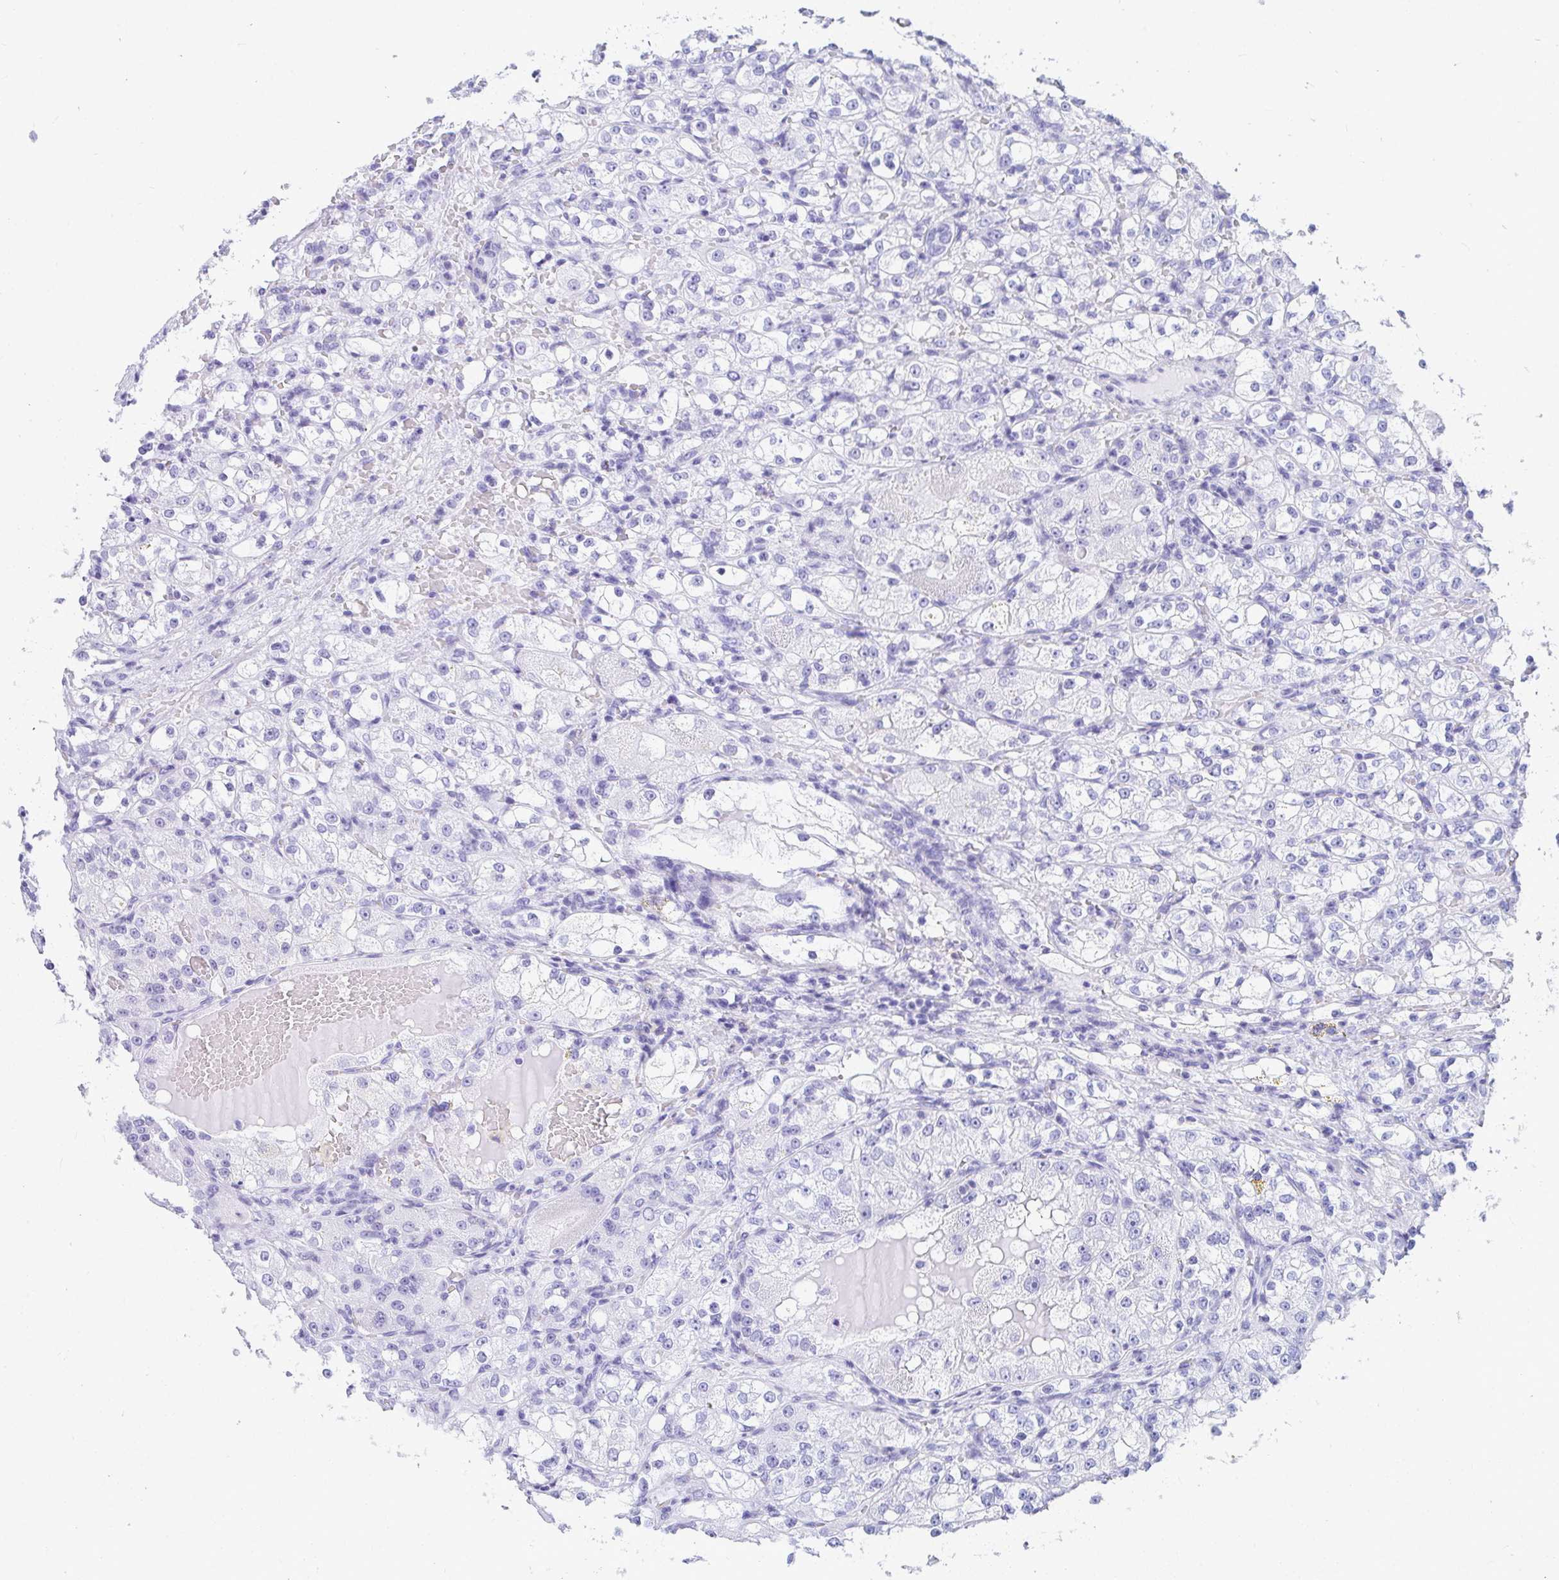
{"staining": {"intensity": "negative", "quantity": "none", "location": "none"}, "tissue": "renal cancer", "cell_type": "Tumor cells", "image_type": "cancer", "snomed": [{"axis": "morphology", "description": "Normal tissue, NOS"}, {"axis": "morphology", "description": "Adenocarcinoma, NOS"}, {"axis": "topography", "description": "Kidney"}], "caption": "Immunohistochemistry (IHC) of renal adenocarcinoma demonstrates no expression in tumor cells. (Stains: DAB IHC with hematoxylin counter stain, Microscopy: brightfield microscopy at high magnification).", "gene": "CD7", "patient": {"sex": "male", "age": 61}}